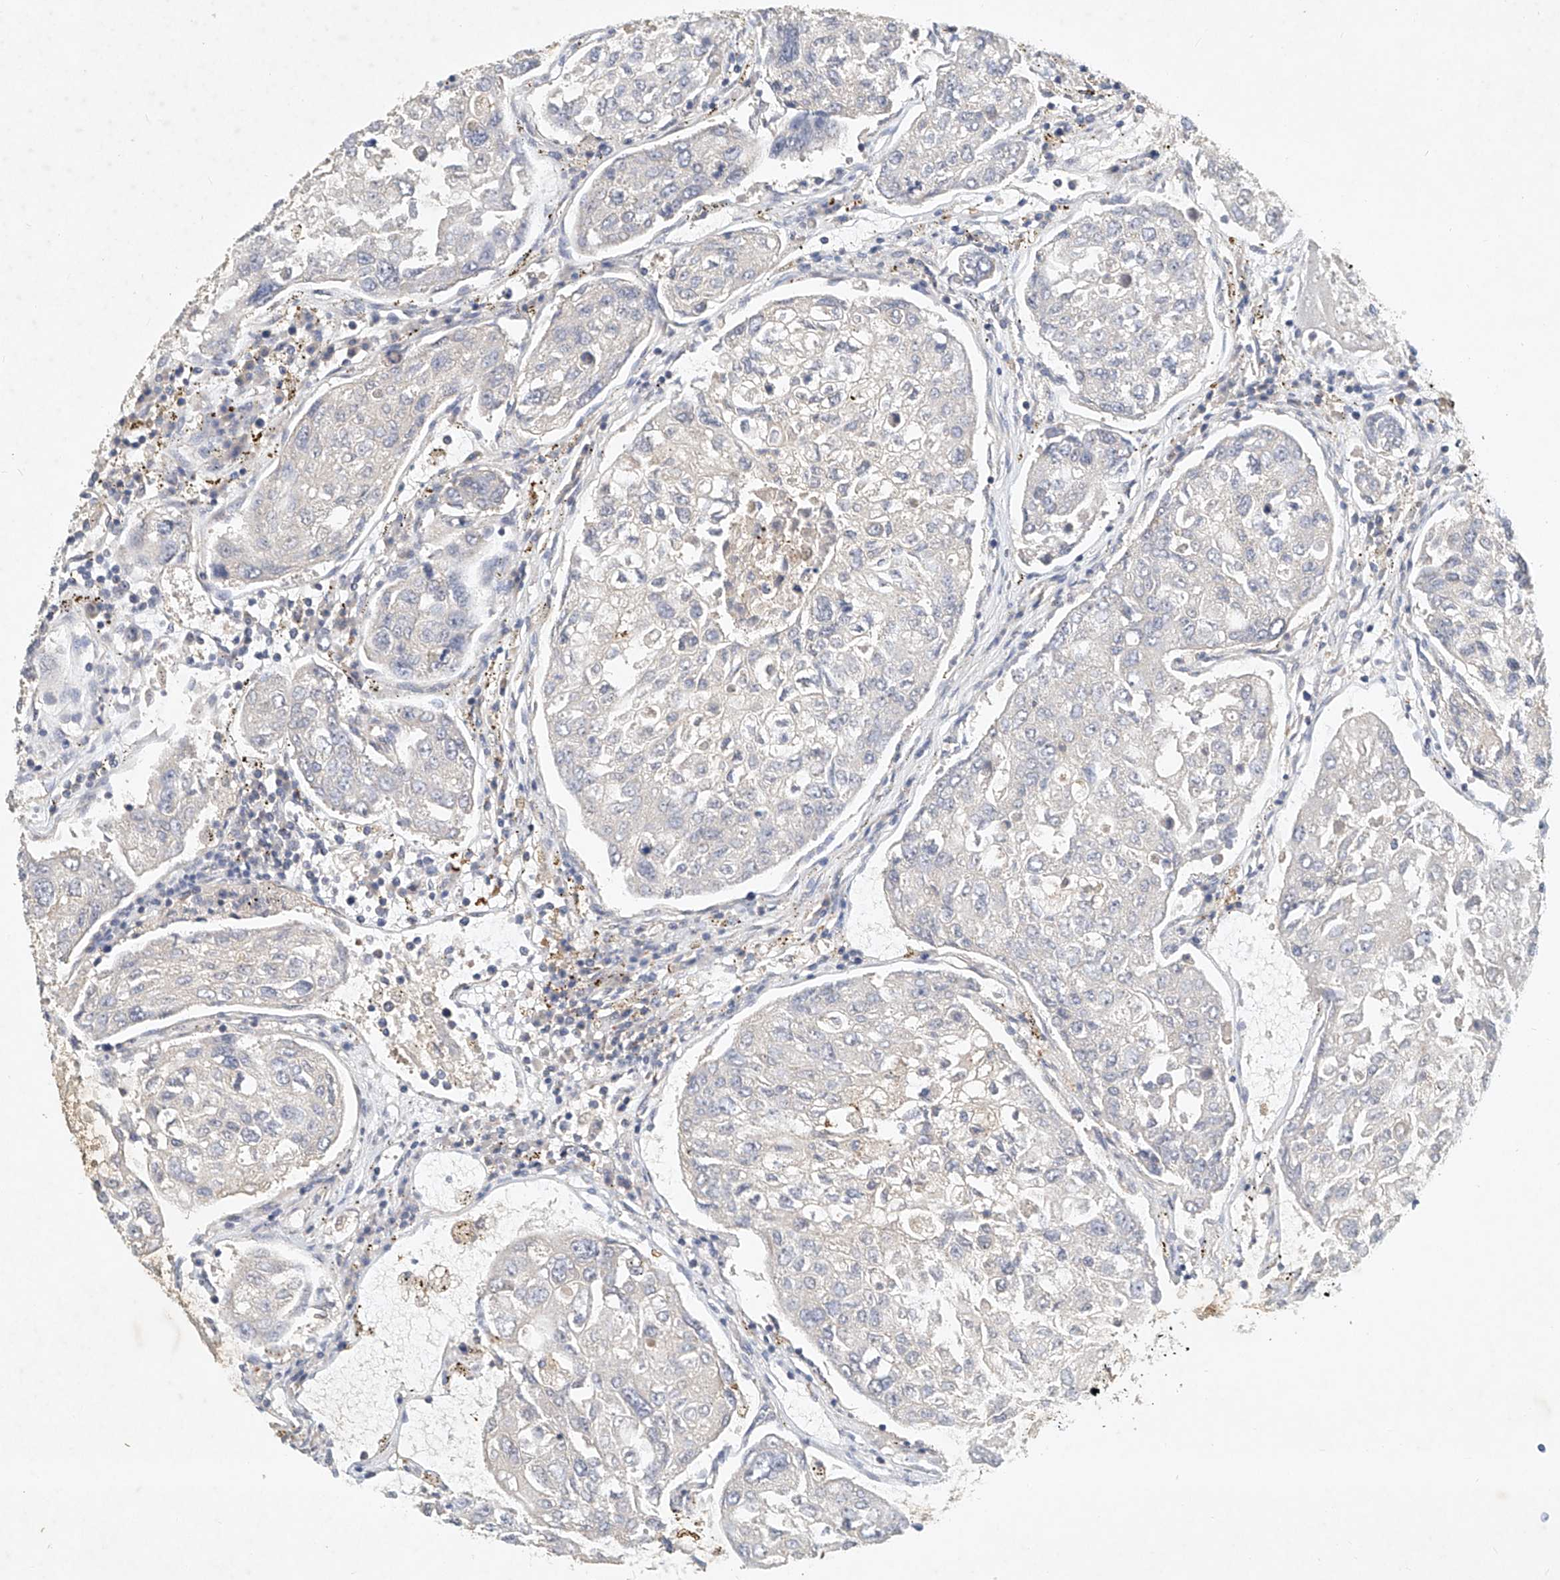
{"staining": {"intensity": "weak", "quantity": "<25%", "location": "cytoplasmic/membranous"}, "tissue": "urothelial cancer", "cell_type": "Tumor cells", "image_type": "cancer", "snomed": [{"axis": "morphology", "description": "Urothelial carcinoma, High grade"}, {"axis": "topography", "description": "Lymph node"}, {"axis": "topography", "description": "Urinary bladder"}], "caption": "There is no significant staining in tumor cells of urothelial cancer.", "gene": "CARMIL1", "patient": {"sex": "male", "age": 51}}